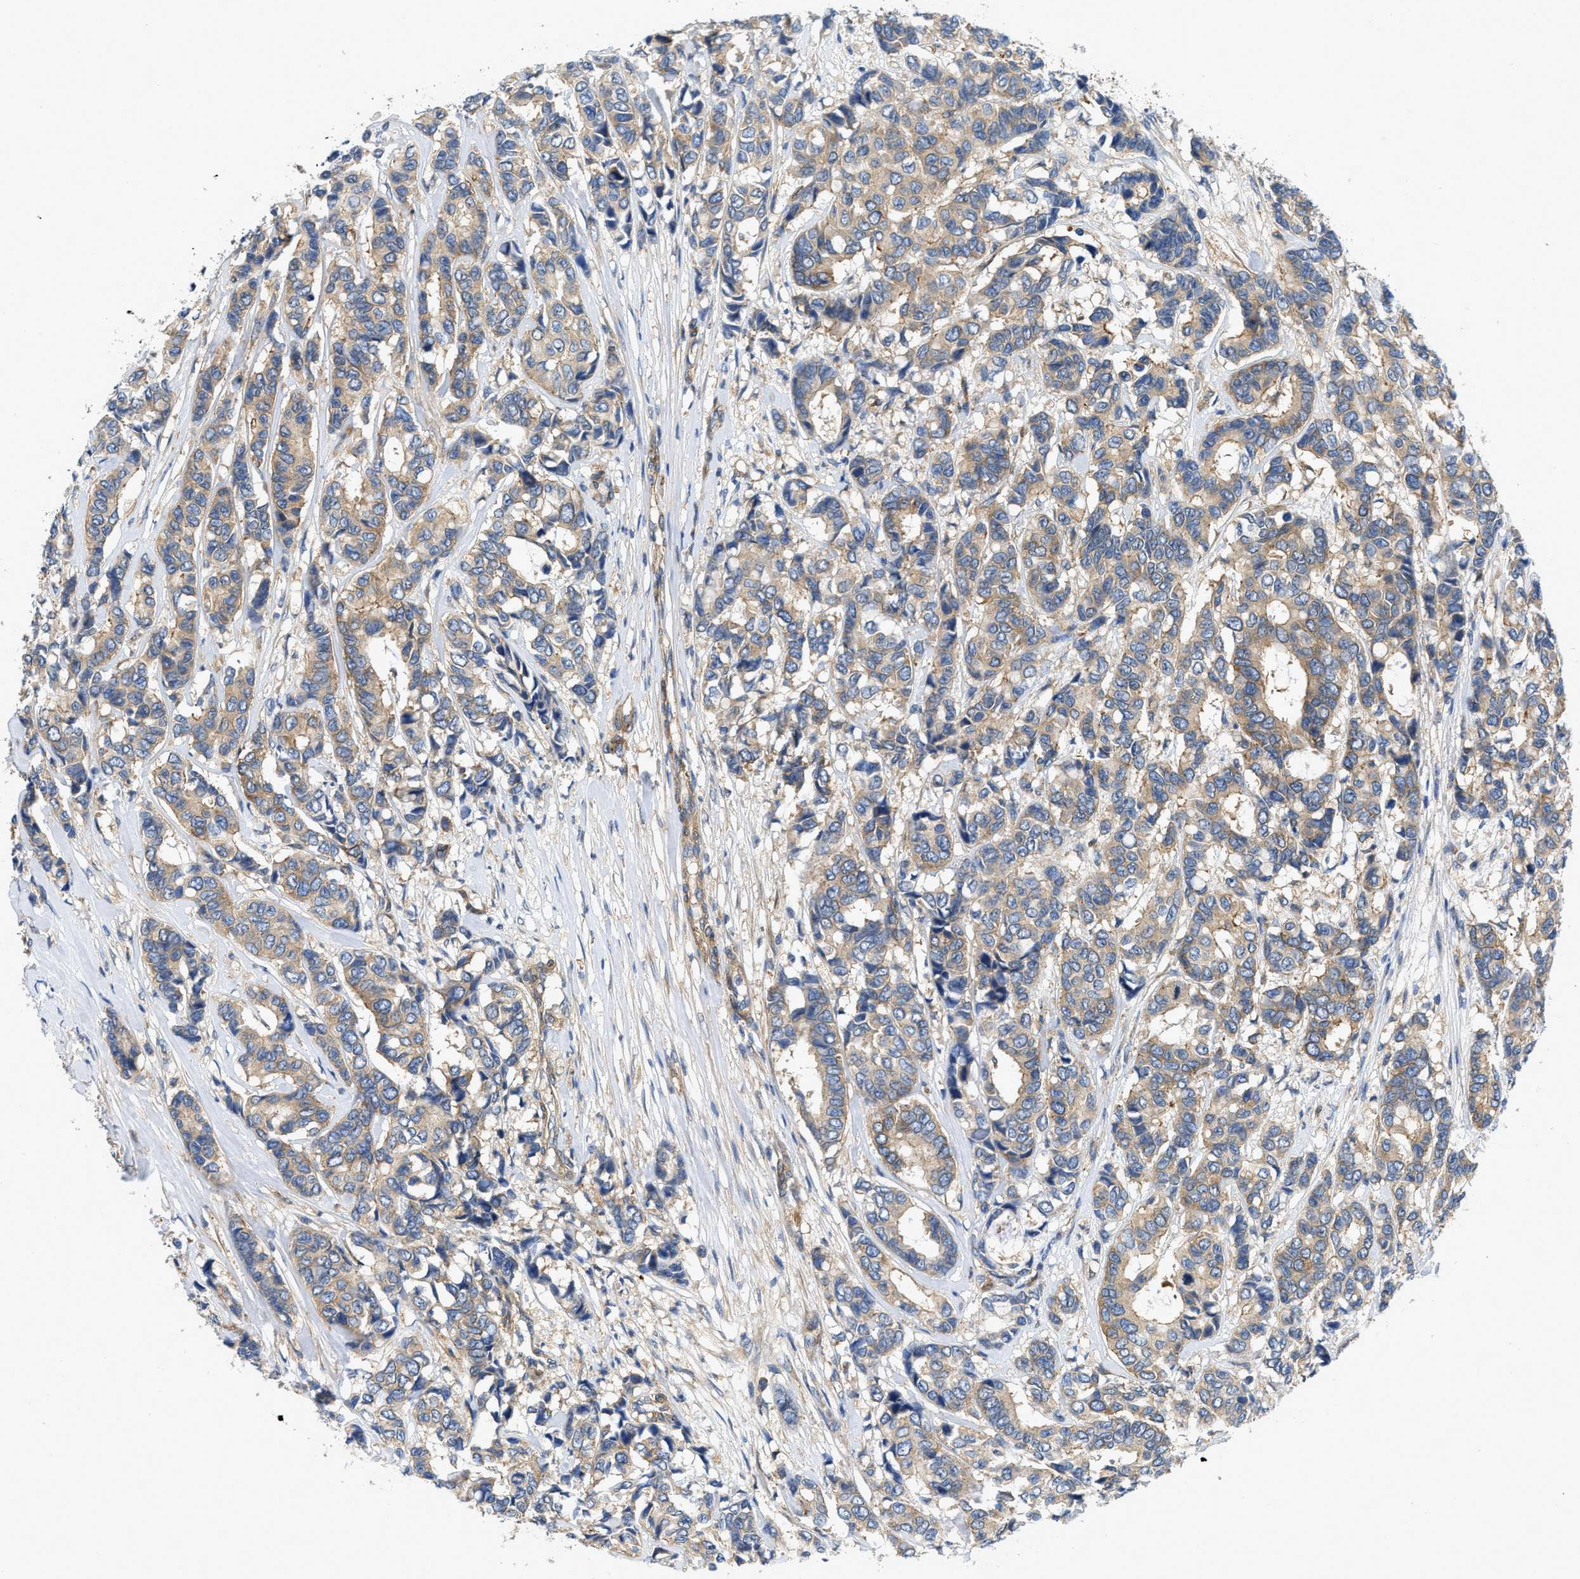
{"staining": {"intensity": "weak", "quantity": ">75%", "location": "cytoplasmic/membranous"}, "tissue": "breast cancer", "cell_type": "Tumor cells", "image_type": "cancer", "snomed": [{"axis": "morphology", "description": "Duct carcinoma"}, {"axis": "topography", "description": "Breast"}], "caption": "A photomicrograph of breast intraductal carcinoma stained for a protein reveals weak cytoplasmic/membranous brown staining in tumor cells. The protein is shown in brown color, while the nuclei are stained blue.", "gene": "RAPH1", "patient": {"sex": "female", "age": 87}}